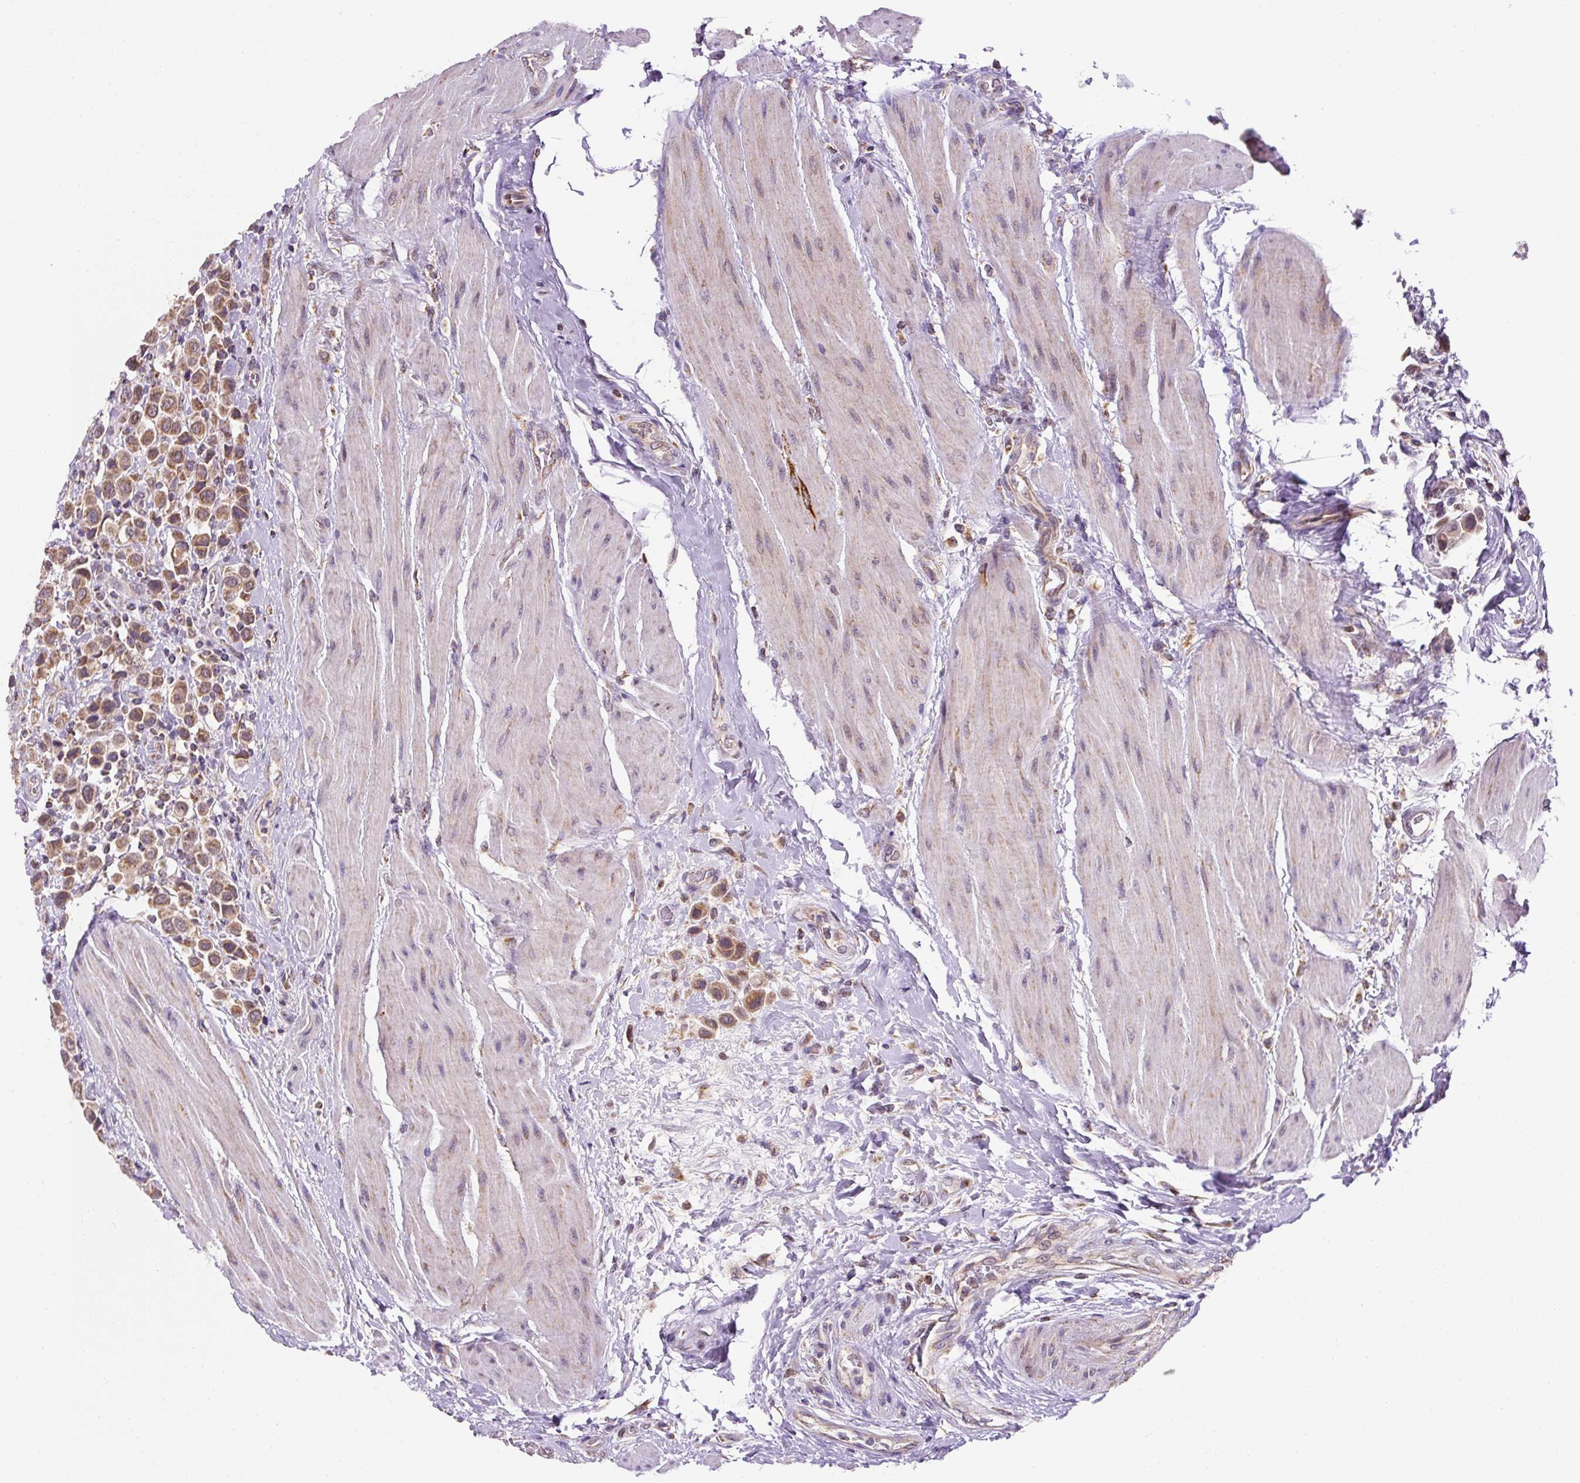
{"staining": {"intensity": "moderate", "quantity": ">75%", "location": "cytoplasmic/membranous"}, "tissue": "urothelial cancer", "cell_type": "Tumor cells", "image_type": "cancer", "snomed": [{"axis": "morphology", "description": "Urothelial carcinoma, High grade"}, {"axis": "topography", "description": "Urinary bladder"}], "caption": "Immunohistochemical staining of high-grade urothelial carcinoma exhibits medium levels of moderate cytoplasmic/membranous staining in about >75% of tumor cells. (DAB = brown stain, brightfield microscopy at high magnification).", "gene": "MFSD9", "patient": {"sex": "male", "age": 50}}